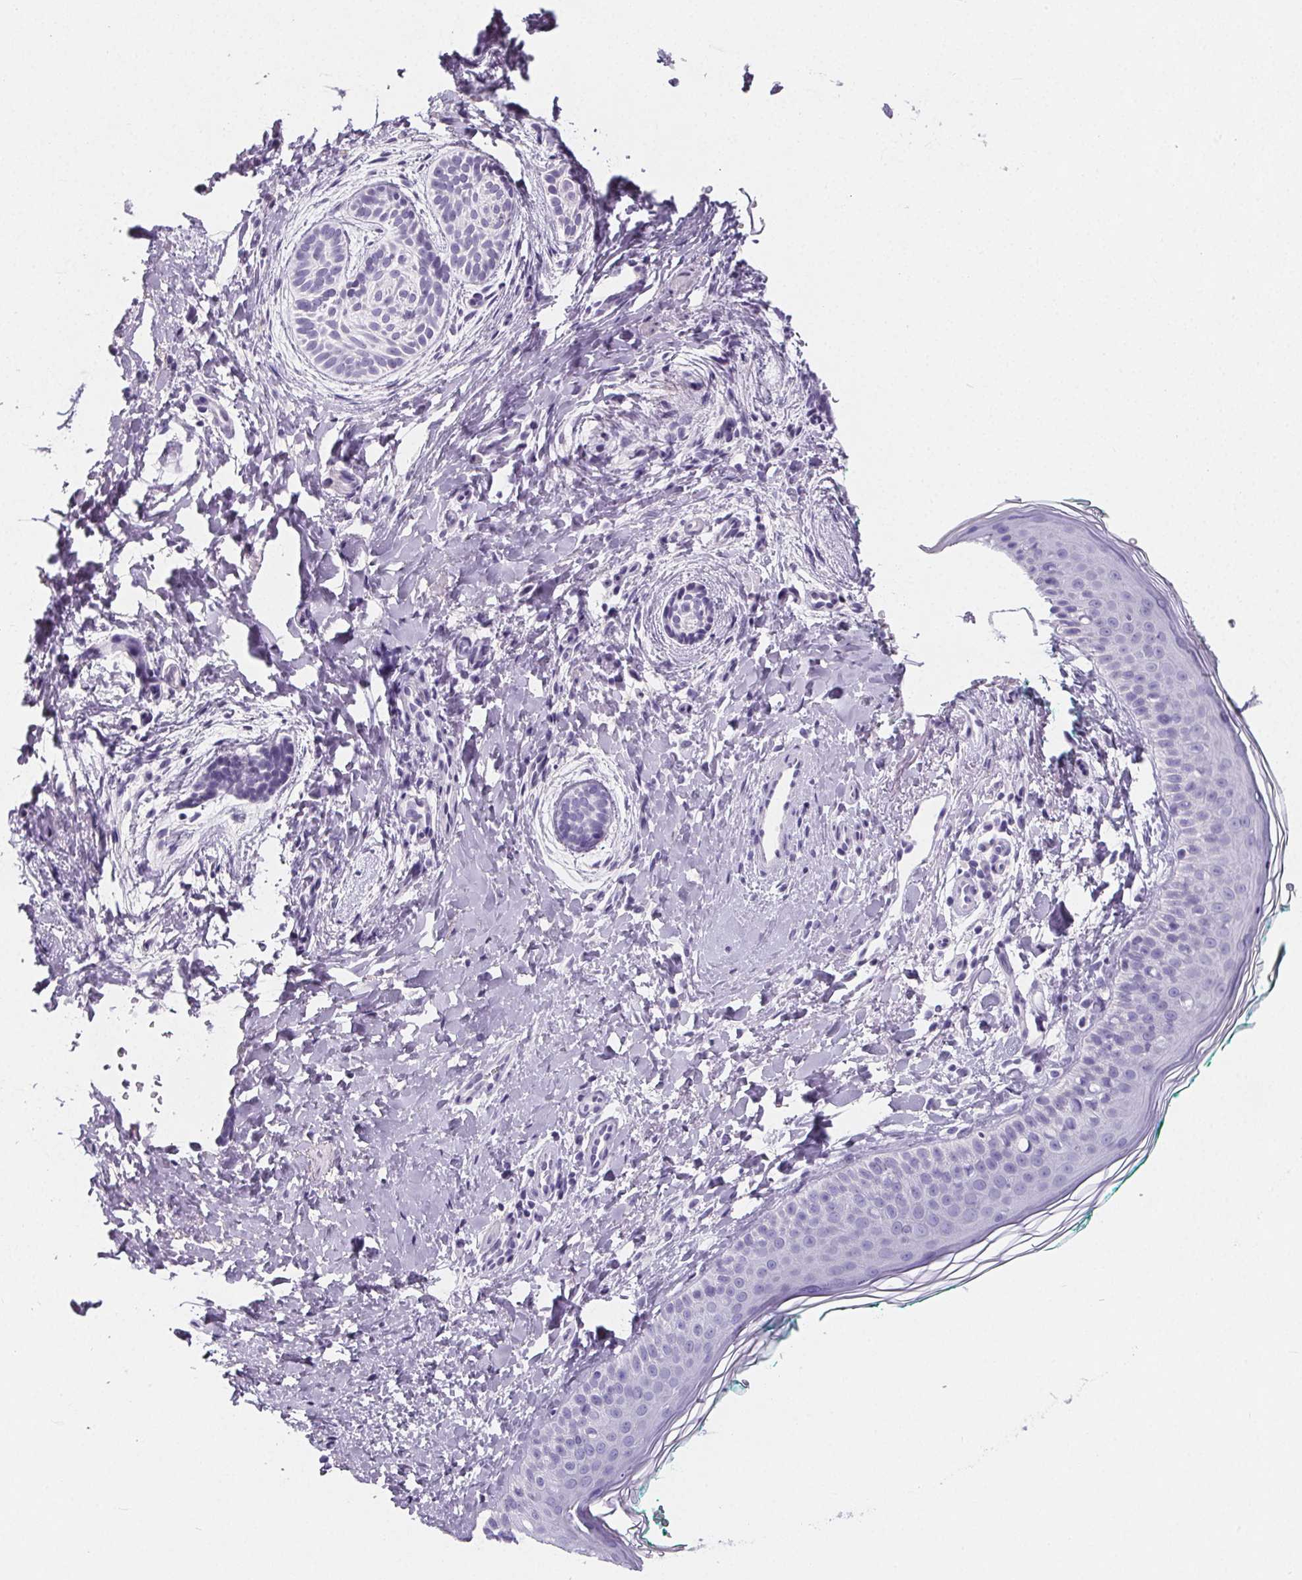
{"staining": {"intensity": "negative", "quantity": "none", "location": "none"}, "tissue": "skin cancer", "cell_type": "Tumor cells", "image_type": "cancer", "snomed": [{"axis": "morphology", "description": "Basal cell carcinoma"}, {"axis": "topography", "description": "Skin"}], "caption": "IHC photomicrograph of human skin basal cell carcinoma stained for a protein (brown), which demonstrates no staining in tumor cells.", "gene": "ADRB1", "patient": {"sex": "male", "age": 63}}